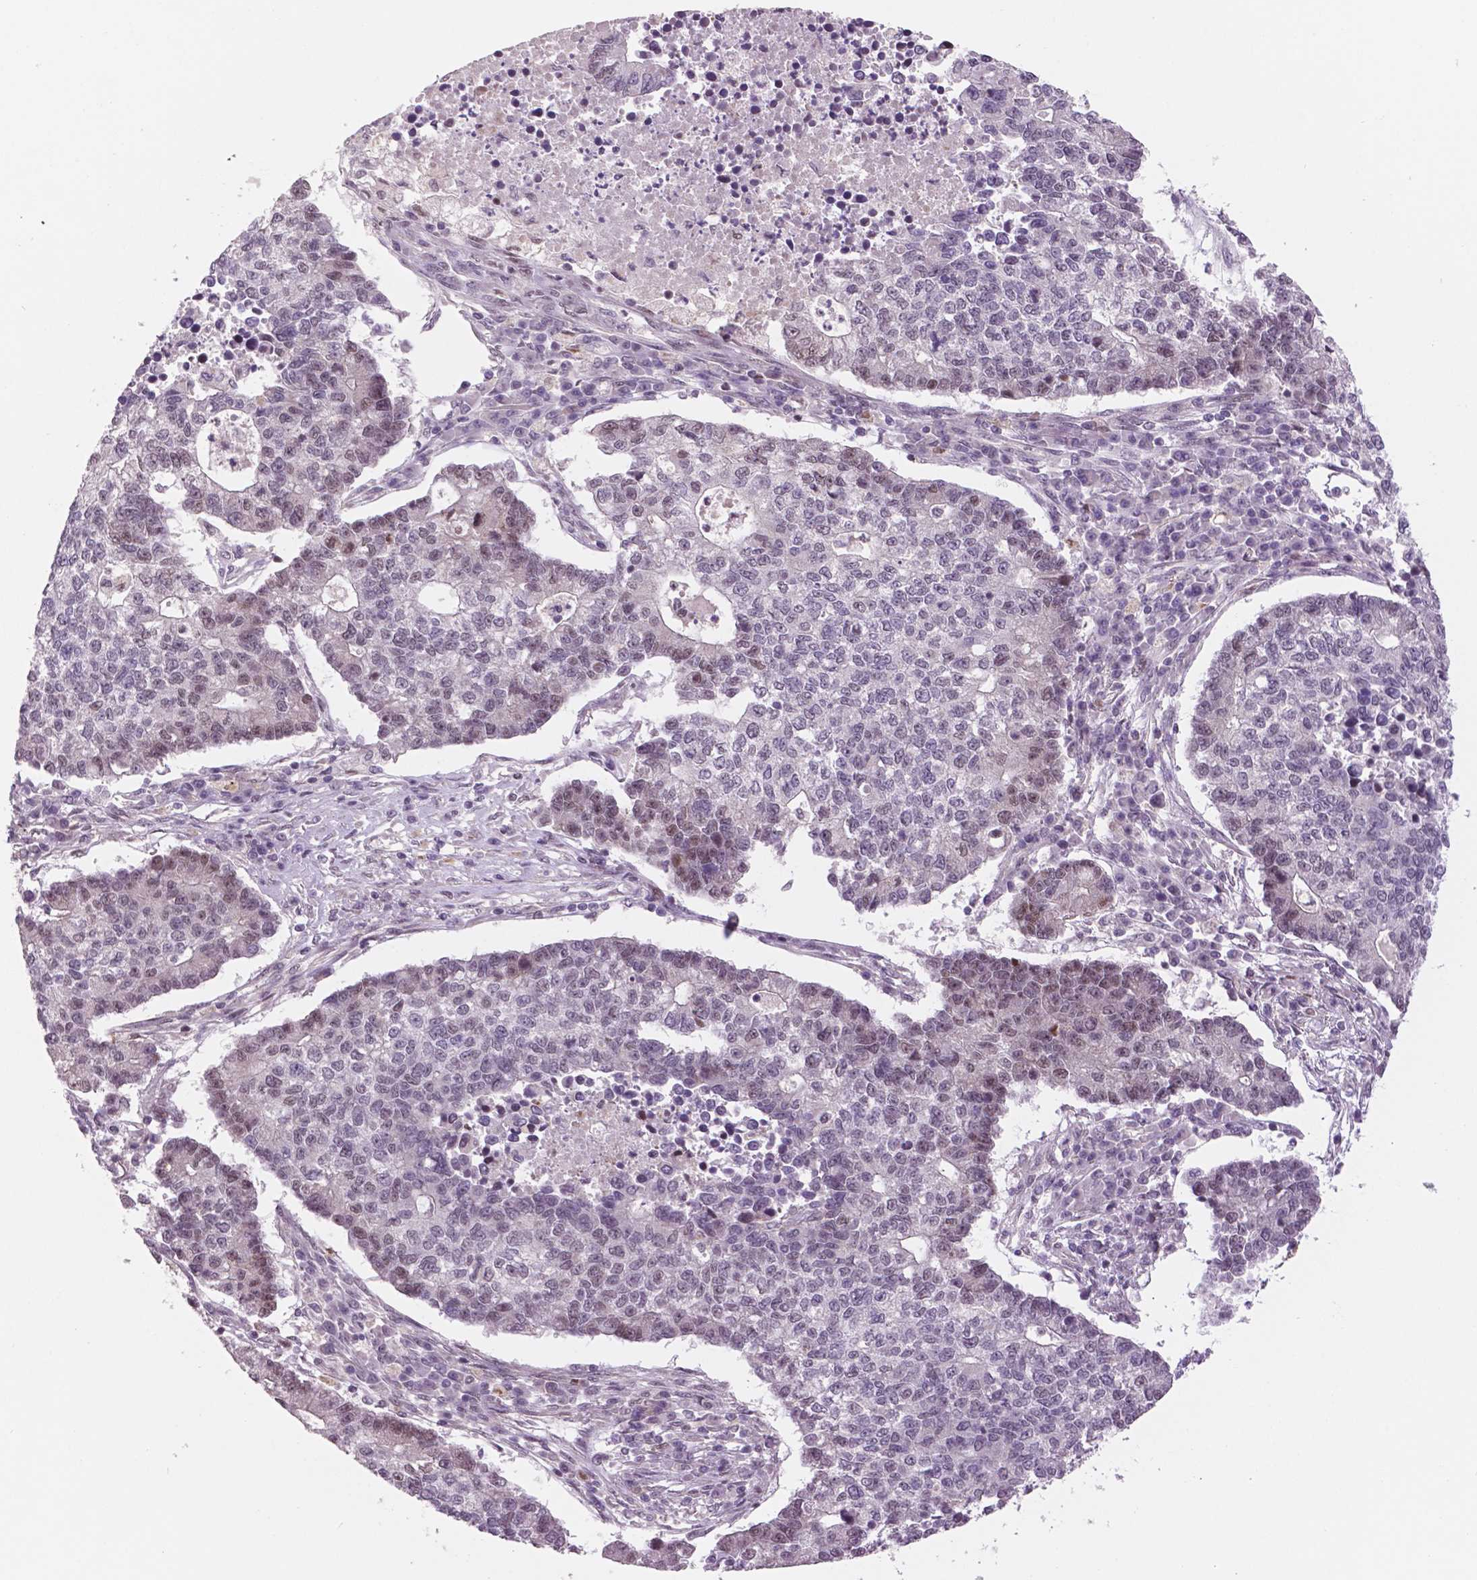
{"staining": {"intensity": "negative", "quantity": "none", "location": "none"}, "tissue": "lung cancer", "cell_type": "Tumor cells", "image_type": "cancer", "snomed": [{"axis": "morphology", "description": "Adenocarcinoma, NOS"}, {"axis": "topography", "description": "Lung"}], "caption": "Micrograph shows no protein expression in tumor cells of lung adenocarcinoma tissue. Nuclei are stained in blue.", "gene": "STAT3", "patient": {"sex": "male", "age": 57}}